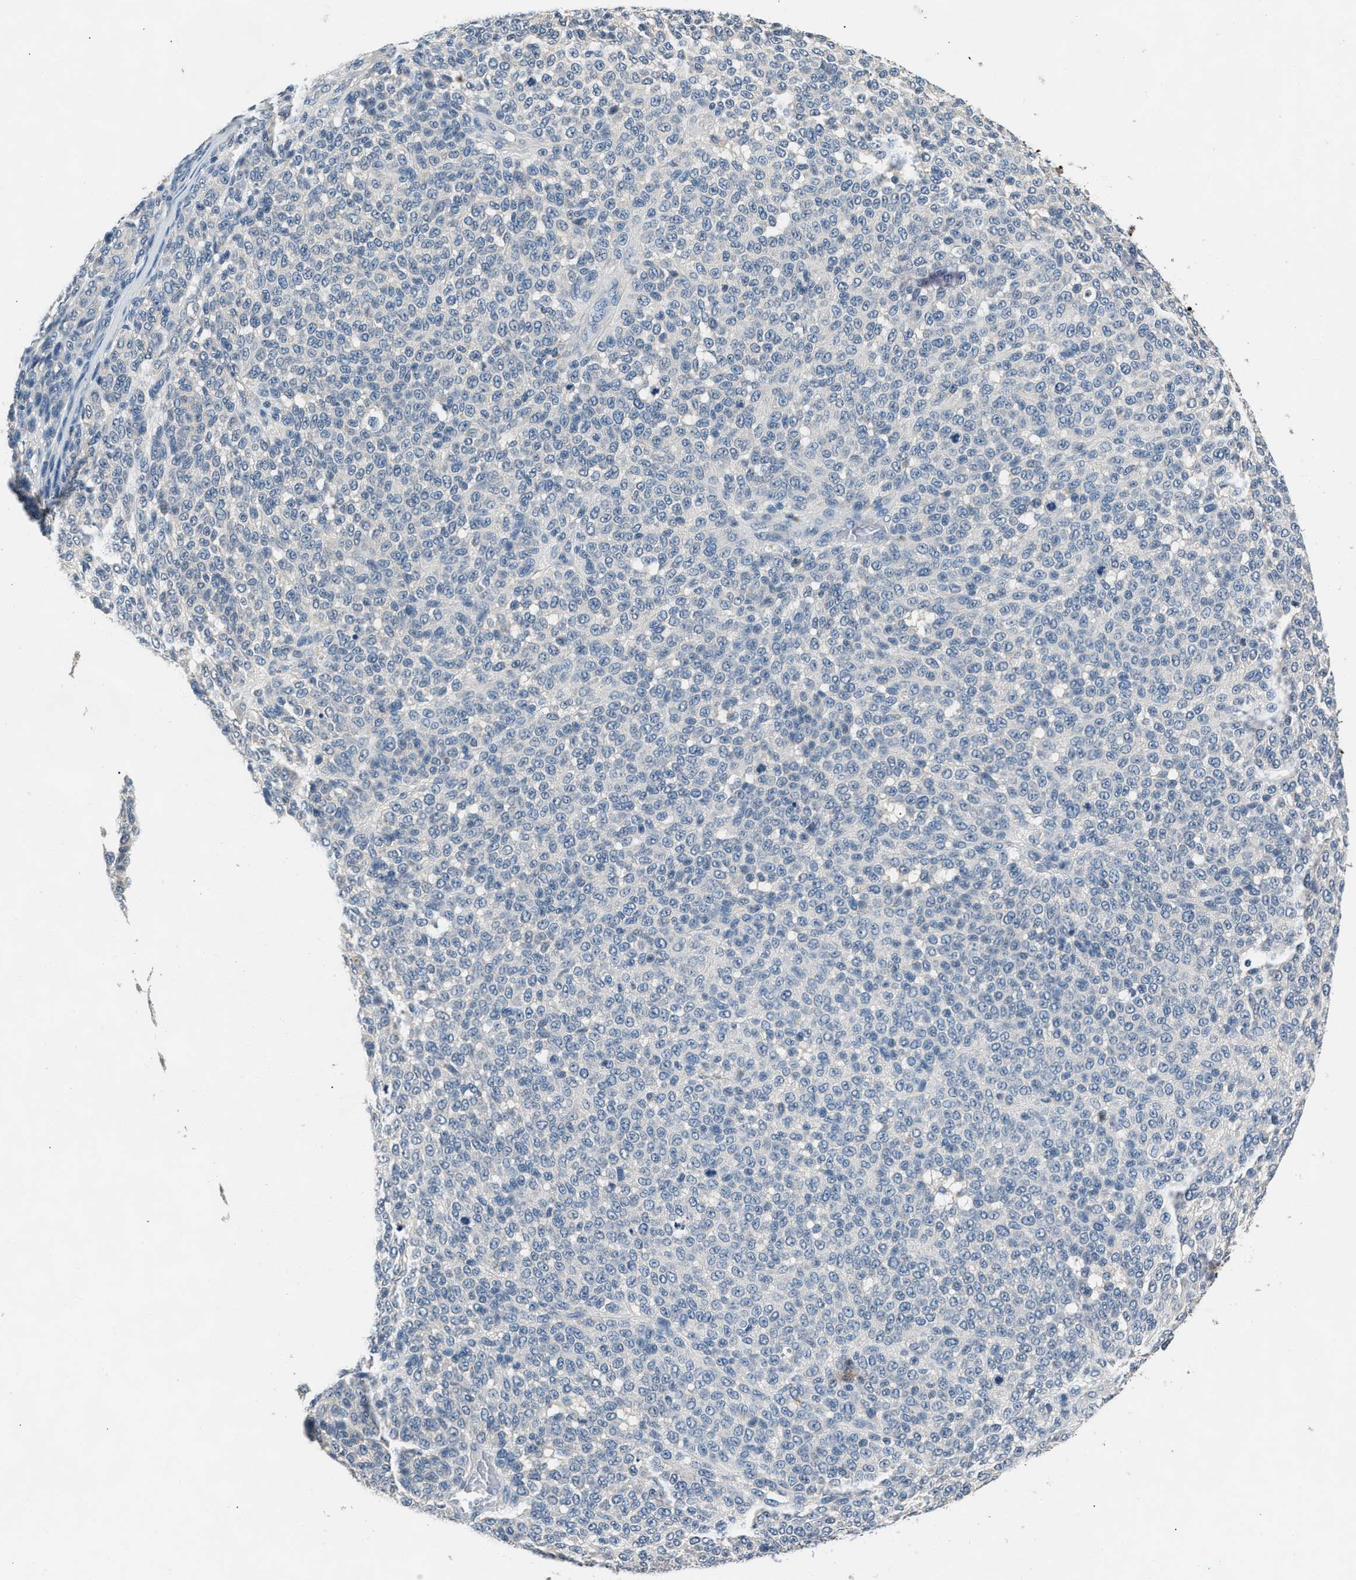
{"staining": {"intensity": "negative", "quantity": "none", "location": "none"}, "tissue": "melanoma", "cell_type": "Tumor cells", "image_type": "cancer", "snomed": [{"axis": "morphology", "description": "Malignant melanoma, NOS"}, {"axis": "topography", "description": "Skin"}], "caption": "Protein analysis of melanoma exhibits no significant staining in tumor cells.", "gene": "INHA", "patient": {"sex": "male", "age": 59}}